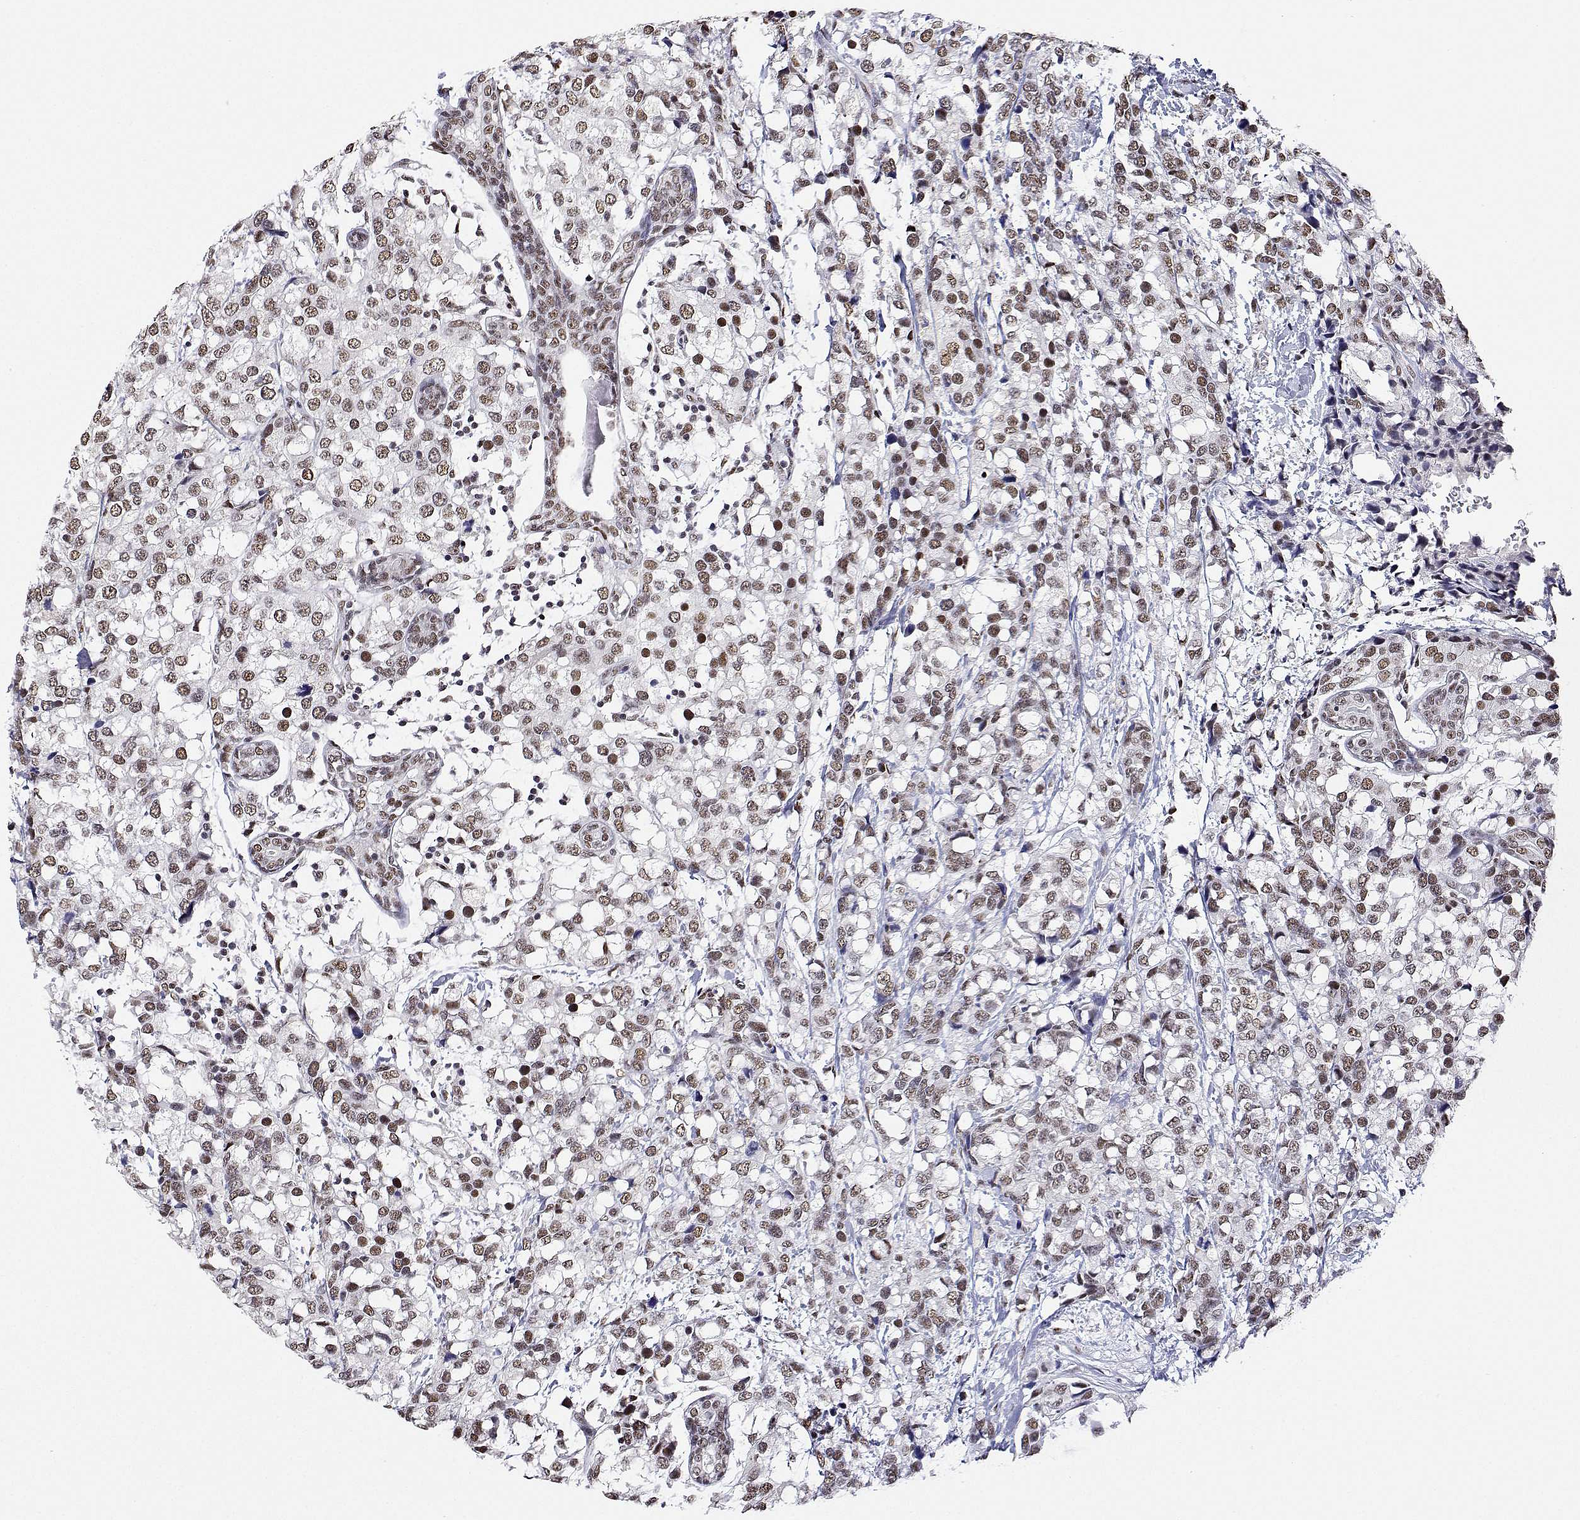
{"staining": {"intensity": "moderate", "quantity": ">75%", "location": "nuclear"}, "tissue": "breast cancer", "cell_type": "Tumor cells", "image_type": "cancer", "snomed": [{"axis": "morphology", "description": "Lobular carcinoma"}, {"axis": "topography", "description": "Breast"}], "caption": "High-power microscopy captured an IHC photomicrograph of lobular carcinoma (breast), revealing moderate nuclear expression in approximately >75% of tumor cells.", "gene": "ADAR", "patient": {"sex": "female", "age": 66}}